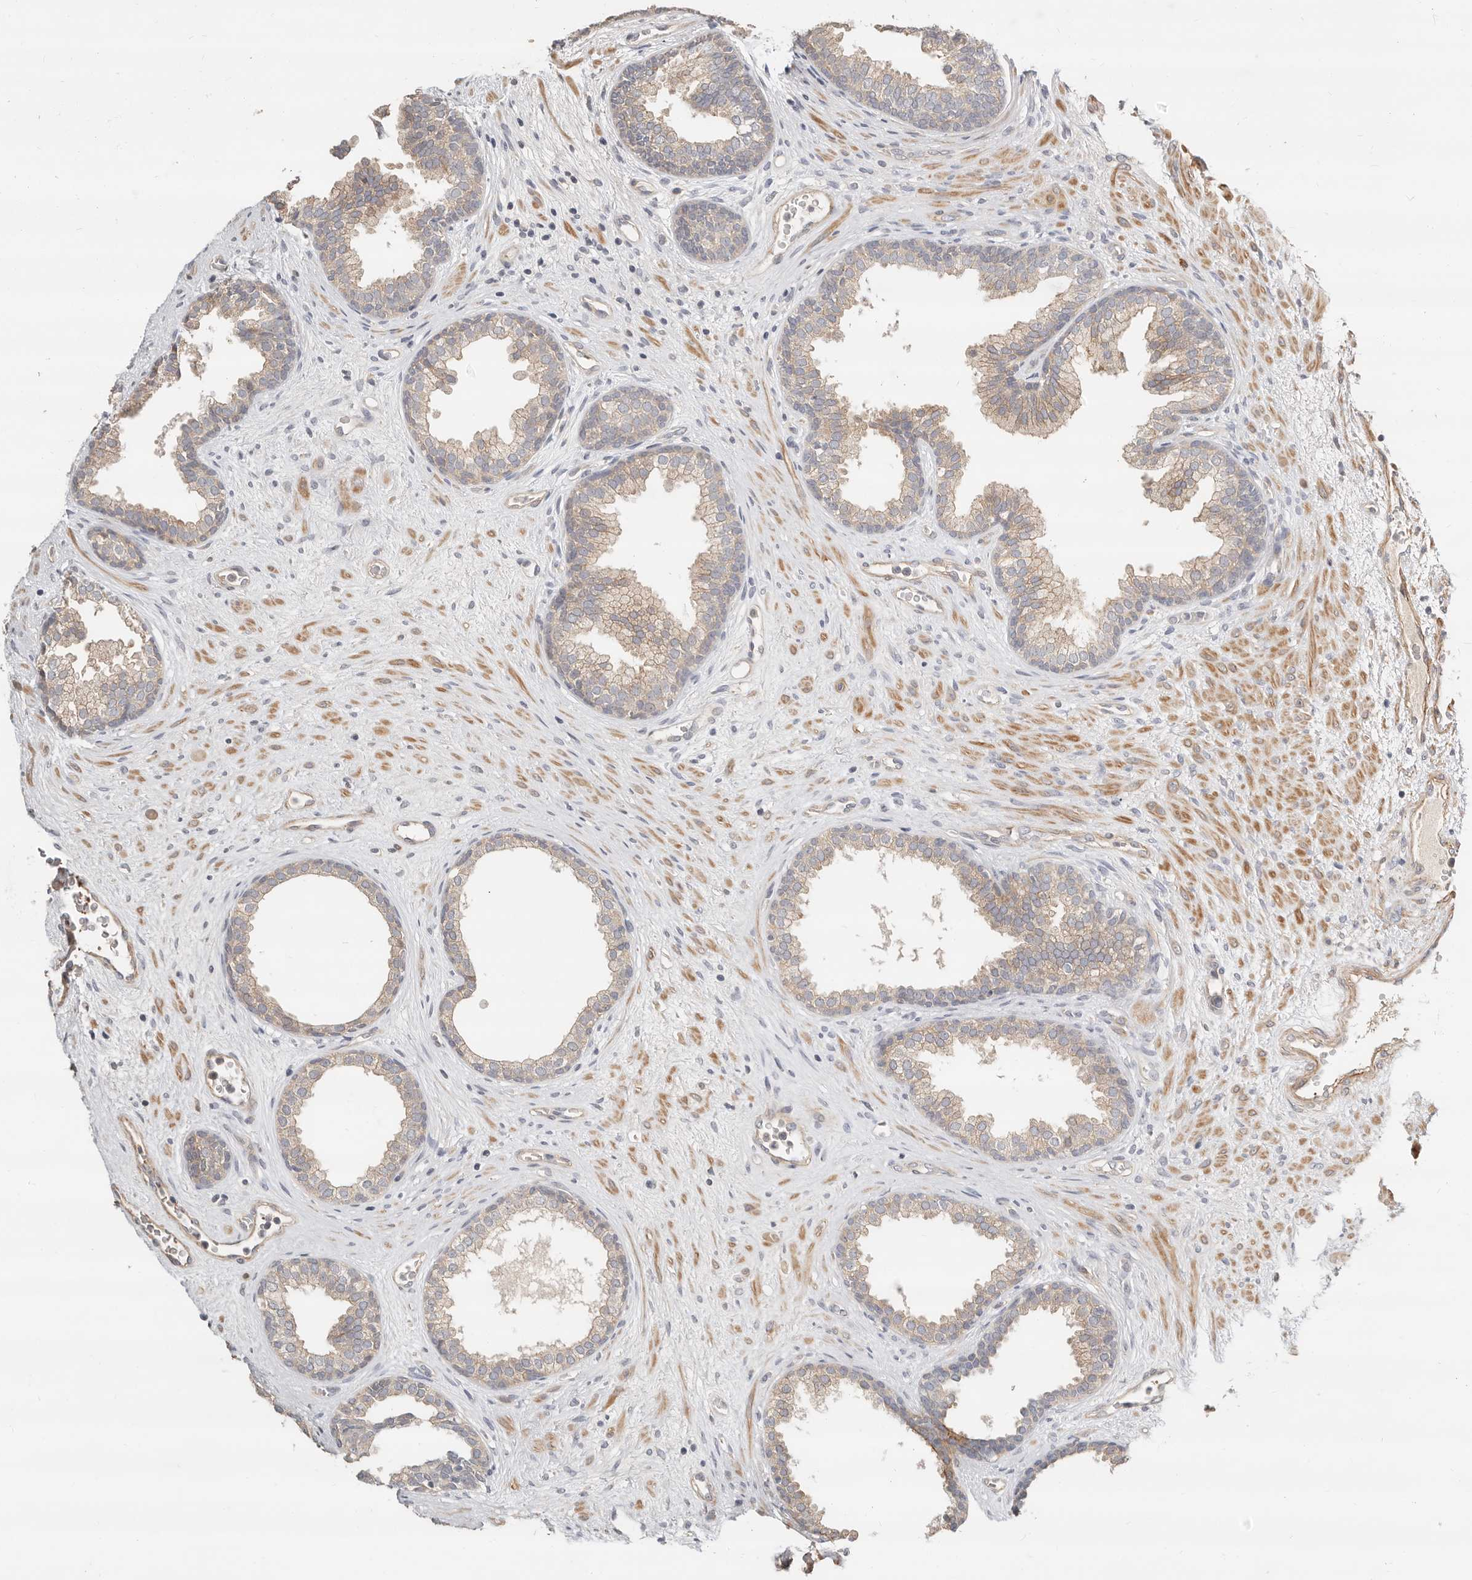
{"staining": {"intensity": "weak", "quantity": ">75%", "location": "cytoplasmic/membranous"}, "tissue": "prostate", "cell_type": "Glandular cells", "image_type": "normal", "snomed": [{"axis": "morphology", "description": "Normal tissue, NOS"}, {"axis": "topography", "description": "Prostate"}], "caption": "Human prostate stained with a brown dye exhibits weak cytoplasmic/membranous positive staining in approximately >75% of glandular cells.", "gene": "ZRANB1", "patient": {"sex": "male", "age": 76}}